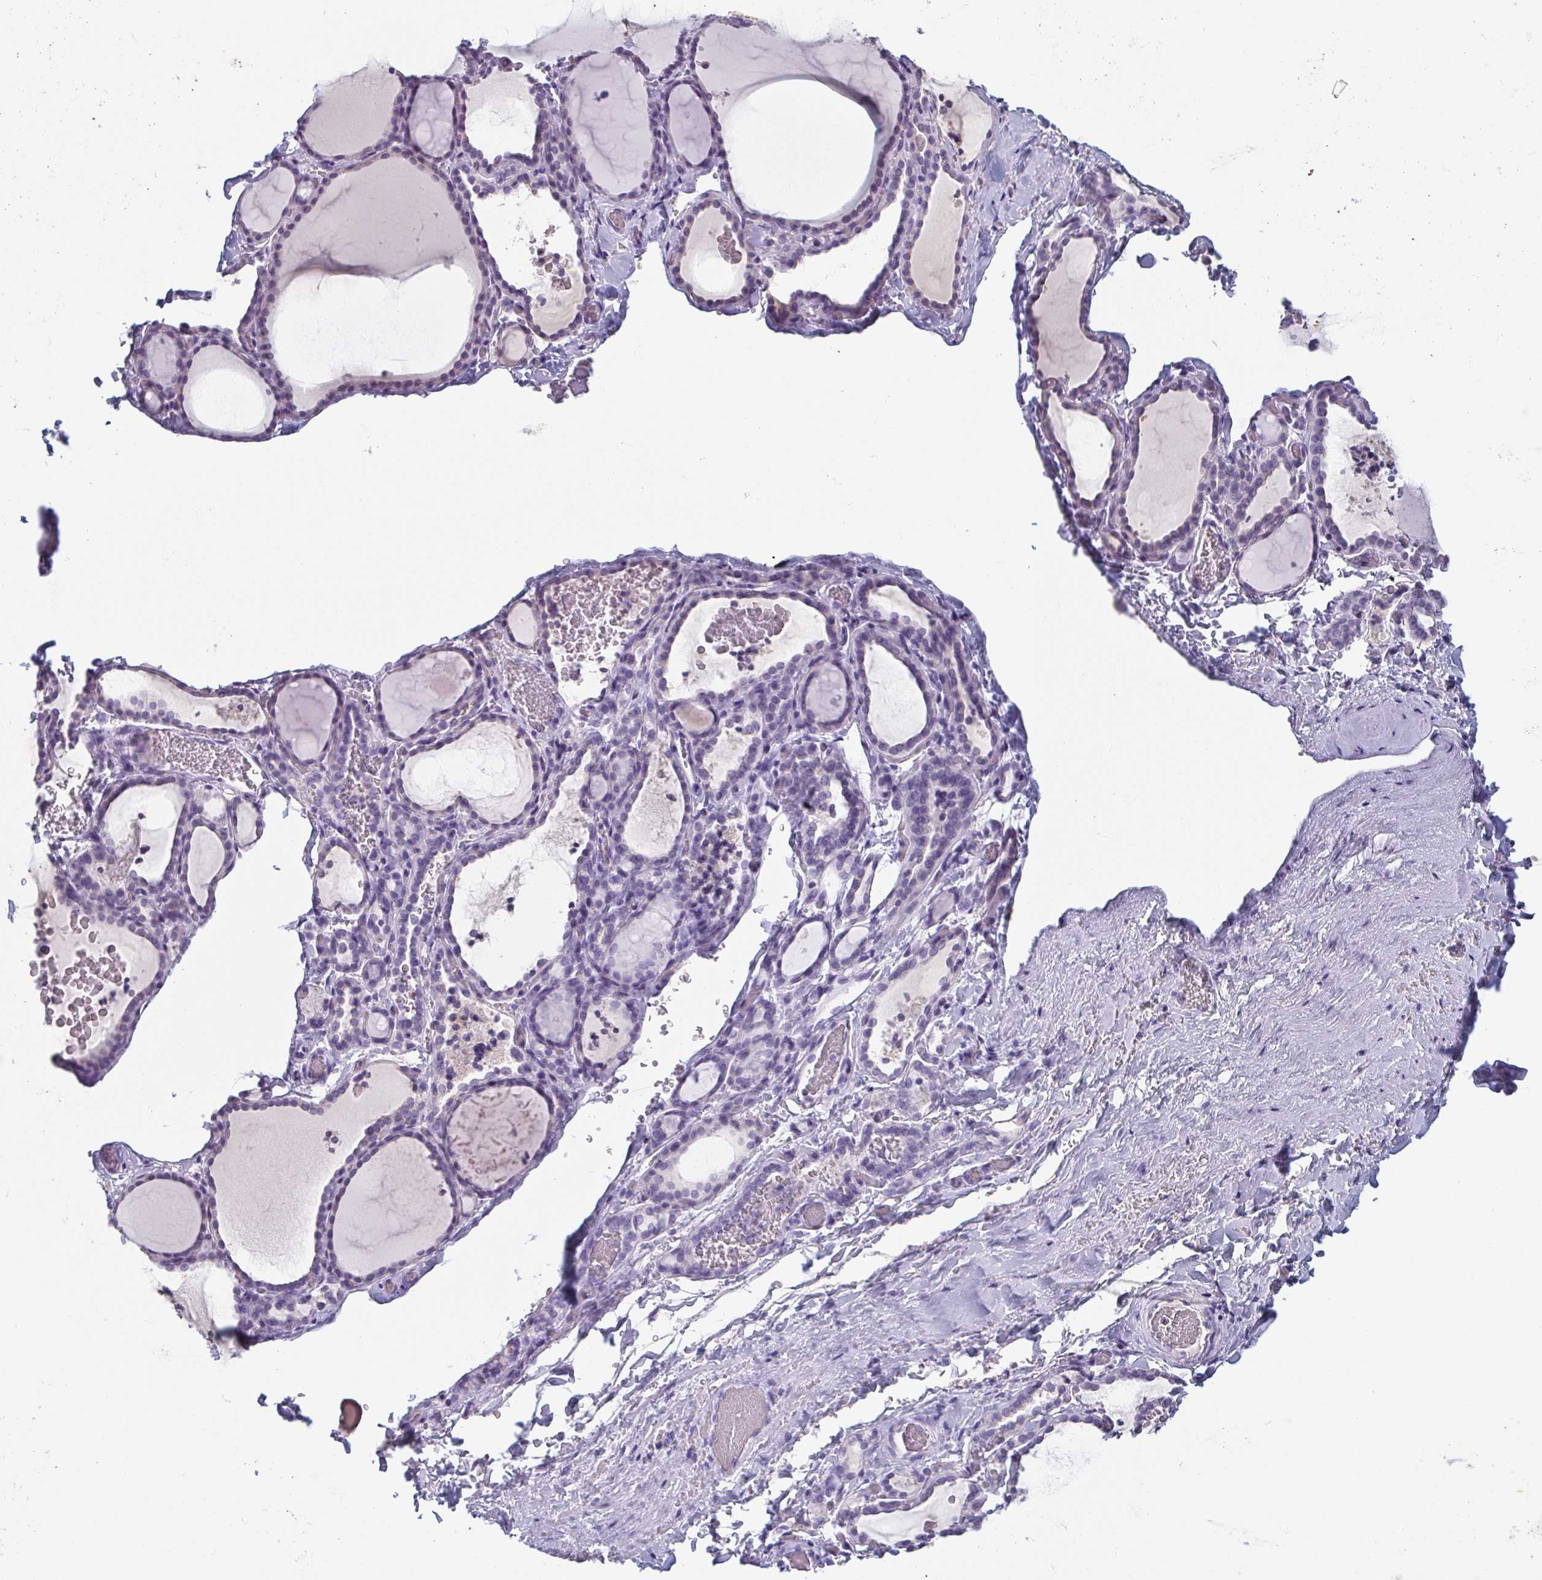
{"staining": {"intensity": "negative", "quantity": "none", "location": "none"}, "tissue": "thyroid gland", "cell_type": "Glandular cells", "image_type": "normal", "snomed": [{"axis": "morphology", "description": "Normal tissue, NOS"}, {"axis": "topography", "description": "Thyroid gland"}], "caption": "DAB immunohistochemical staining of unremarkable human thyroid gland shows no significant positivity in glandular cells. (Brightfield microscopy of DAB immunohistochemistry at high magnification).", "gene": "ITLN1", "patient": {"sex": "female", "age": 22}}